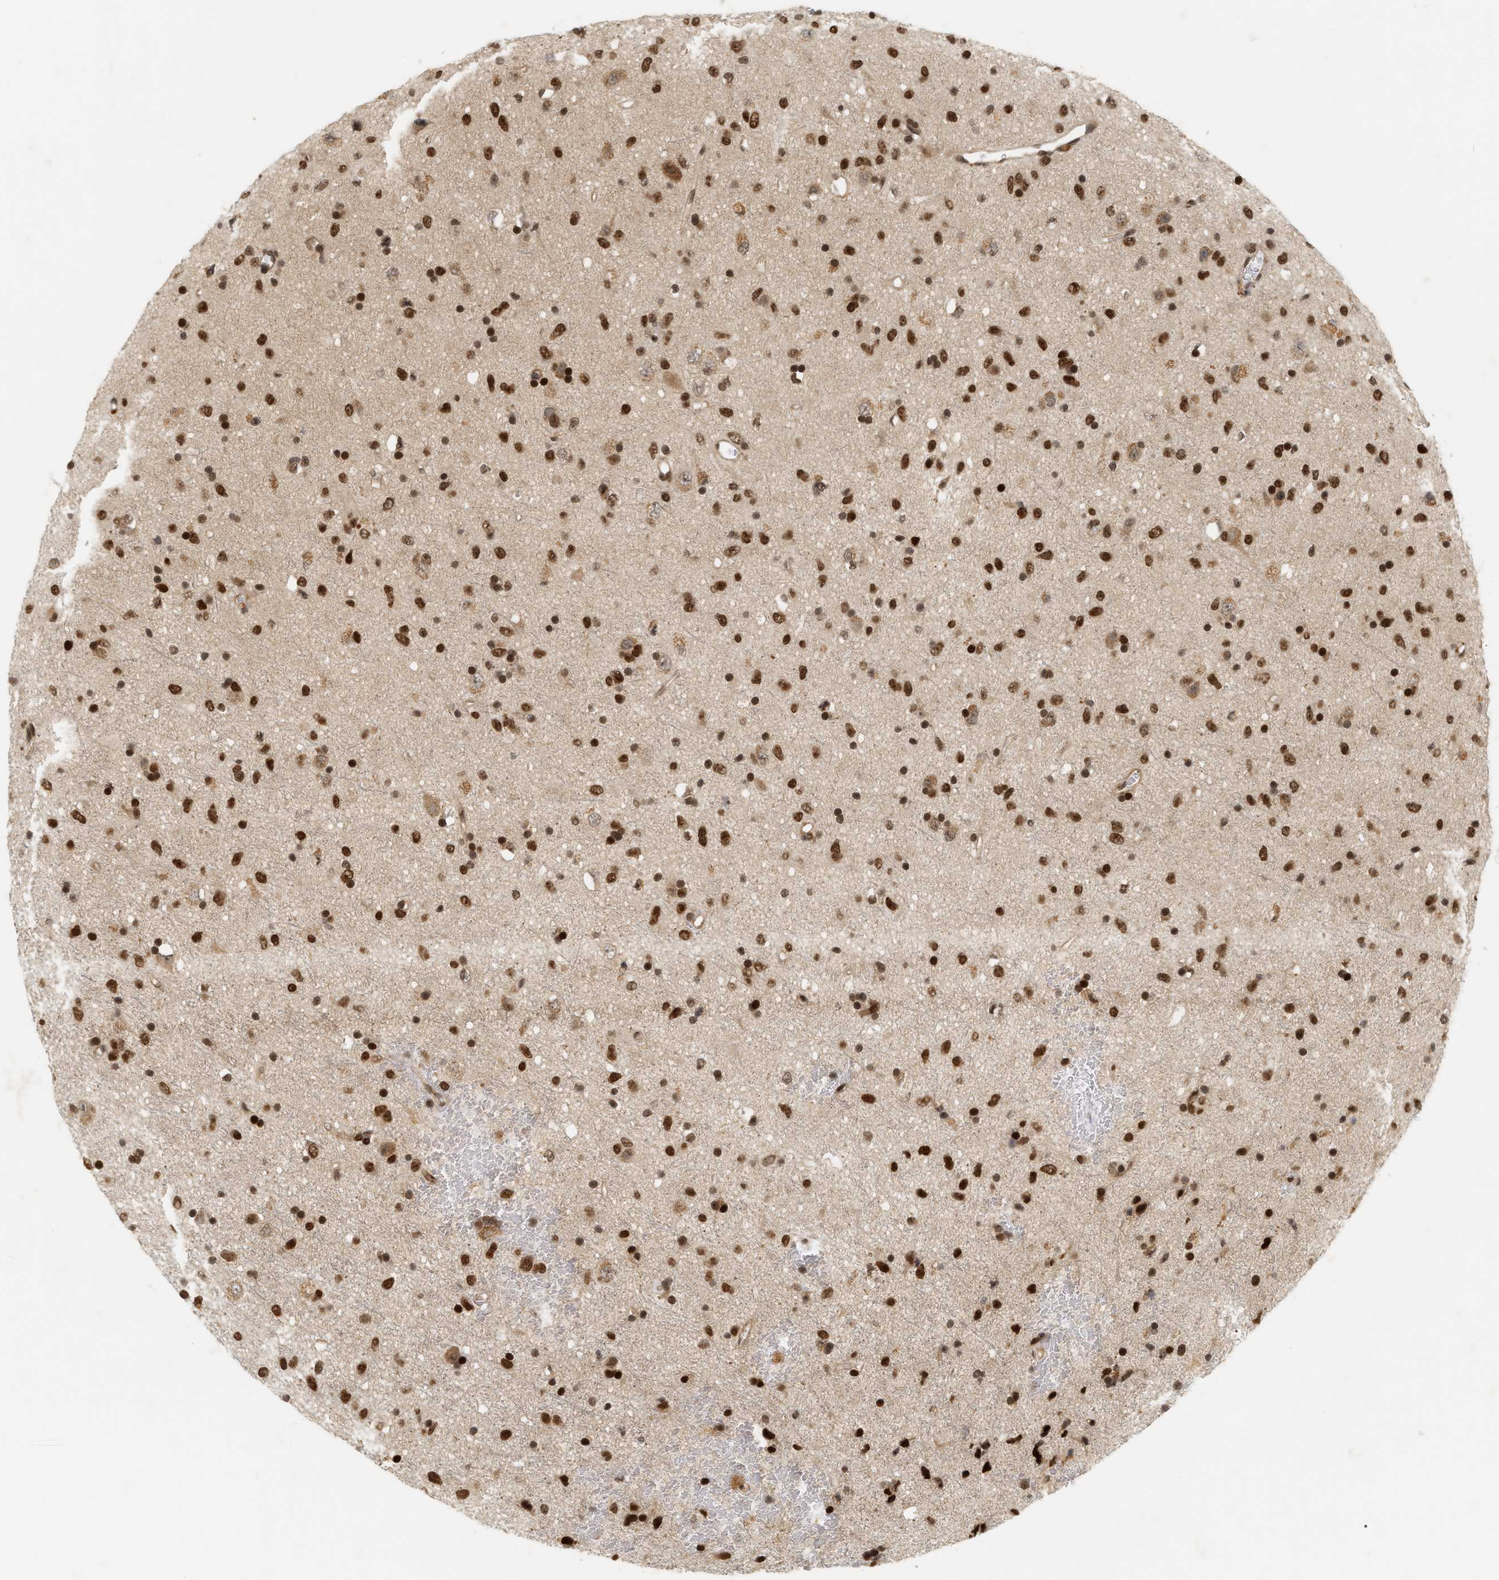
{"staining": {"intensity": "strong", "quantity": ">75%", "location": "nuclear"}, "tissue": "glioma", "cell_type": "Tumor cells", "image_type": "cancer", "snomed": [{"axis": "morphology", "description": "Glioma, malignant, Low grade"}, {"axis": "topography", "description": "Brain"}], "caption": "A high amount of strong nuclear staining is present in approximately >75% of tumor cells in glioma tissue. (DAB IHC with brightfield microscopy, high magnification).", "gene": "NFE2L2", "patient": {"sex": "male", "age": 77}}